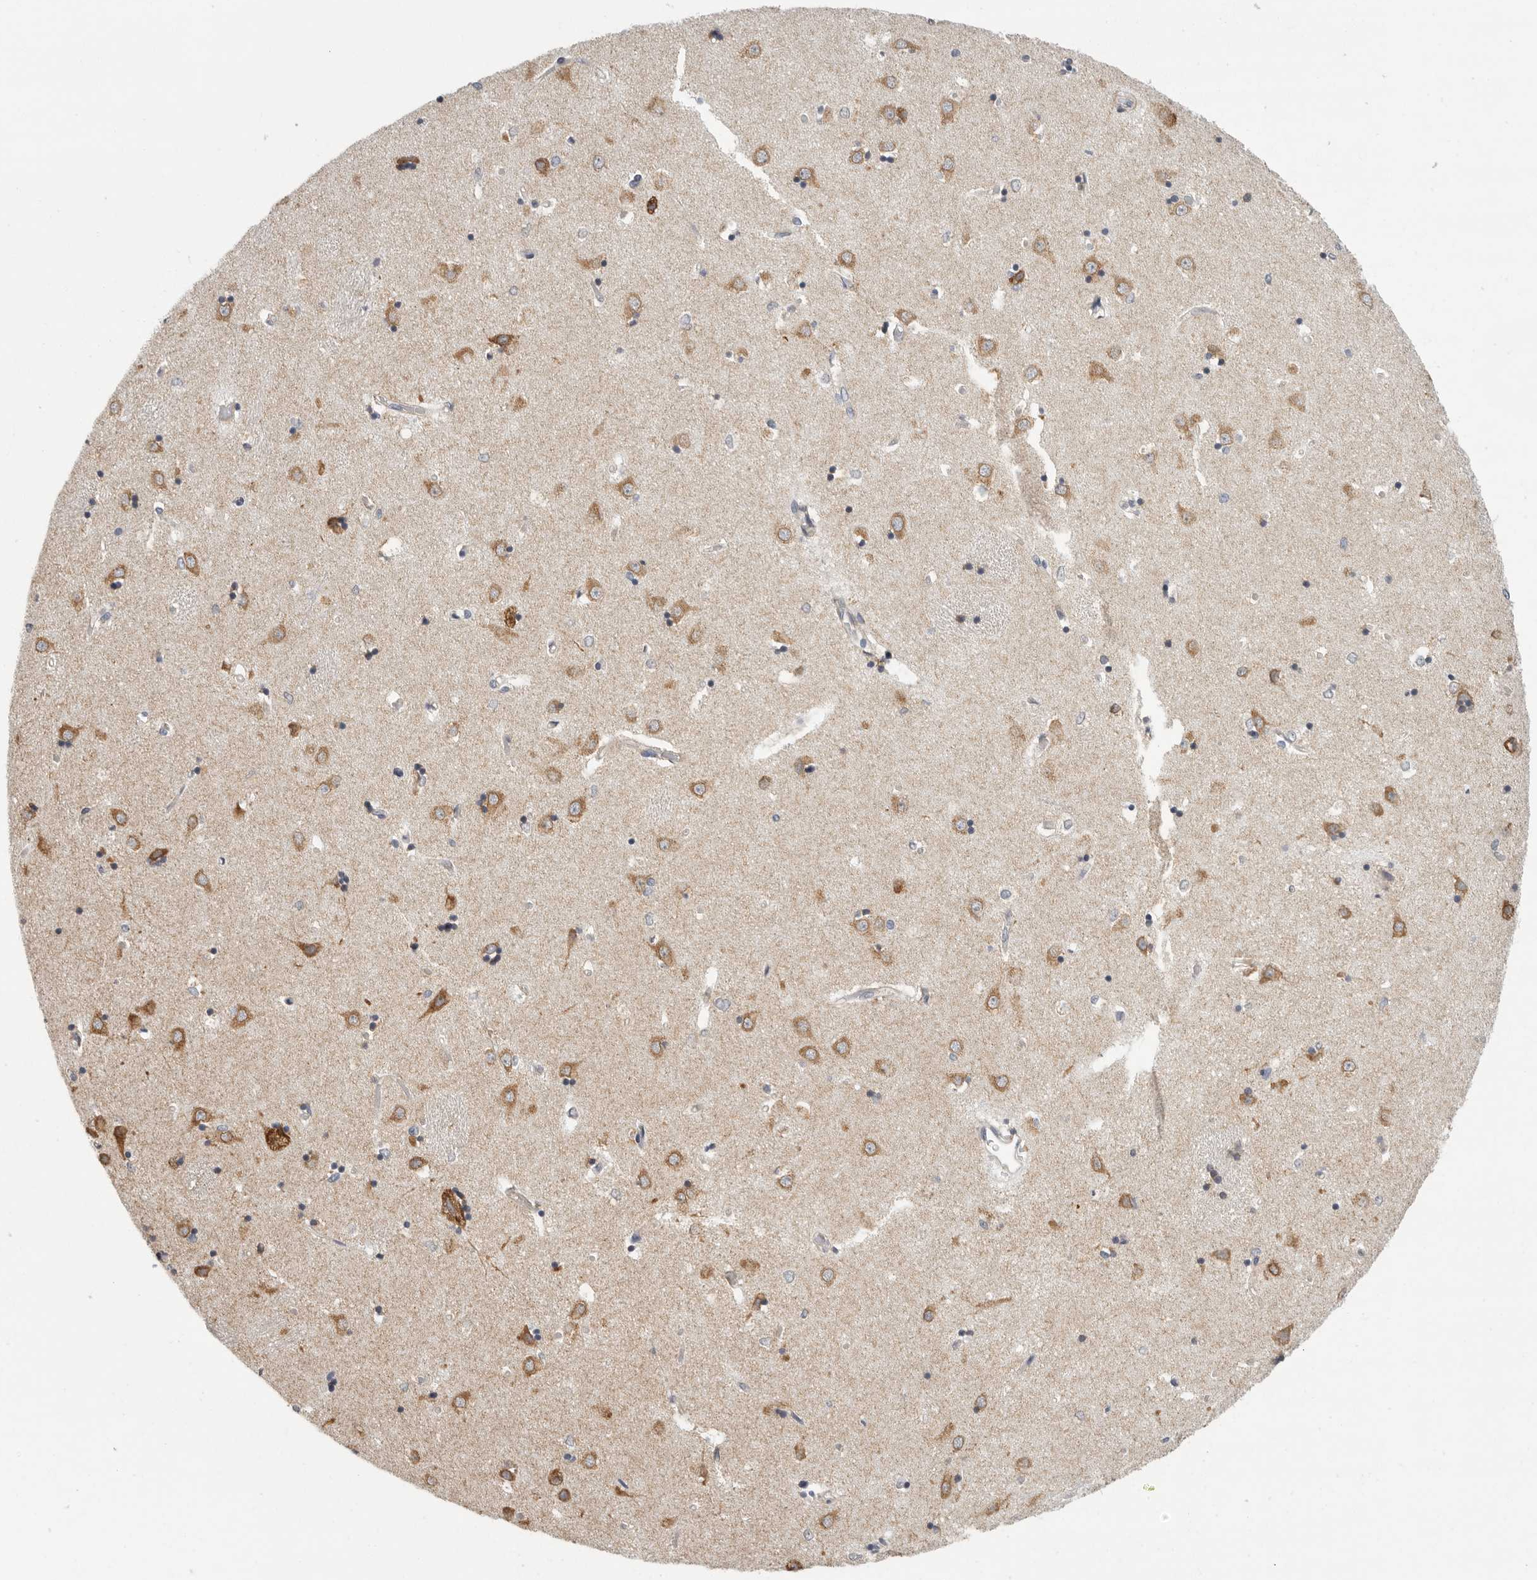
{"staining": {"intensity": "moderate", "quantity": "25%-75%", "location": "cytoplasmic/membranous"}, "tissue": "caudate", "cell_type": "Glial cells", "image_type": "normal", "snomed": [{"axis": "morphology", "description": "Normal tissue, NOS"}, {"axis": "topography", "description": "Lateral ventricle wall"}], "caption": "Immunohistochemical staining of normal caudate displays medium levels of moderate cytoplasmic/membranous positivity in about 25%-75% of glial cells.", "gene": "FKBP8", "patient": {"sex": "male", "age": 45}}